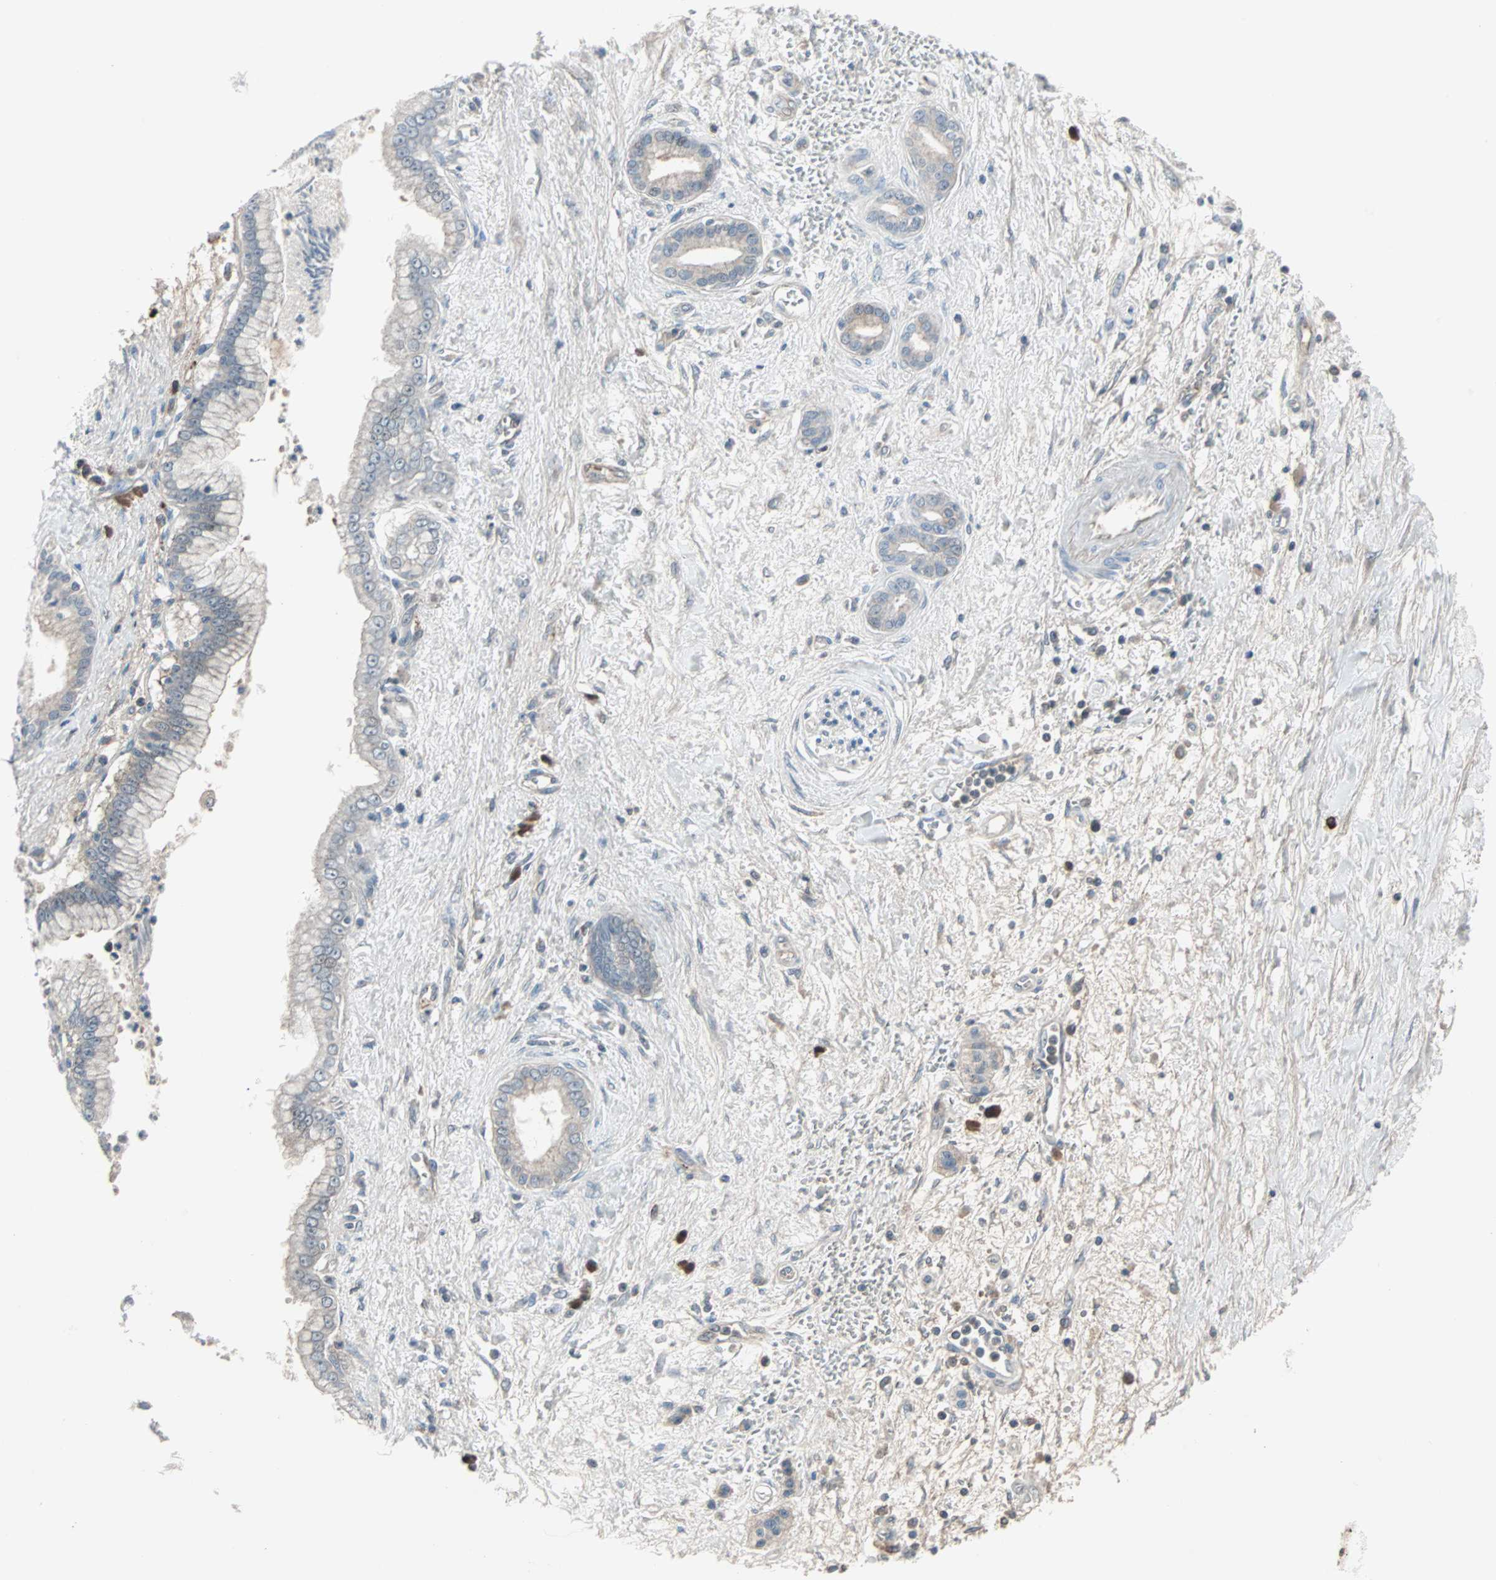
{"staining": {"intensity": "negative", "quantity": "none", "location": "none"}, "tissue": "pancreatic cancer", "cell_type": "Tumor cells", "image_type": "cancer", "snomed": [{"axis": "morphology", "description": "Adenocarcinoma, NOS"}, {"axis": "topography", "description": "Pancreas"}], "caption": "The histopathology image demonstrates no staining of tumor cells in pancreatic adenocarcinoma. The staining was performed using DAB (3,3'-diaminobenzidine) to visualize the protein expression in brown, while the nuclei were stained in blue with hematoxylin (Magnification: 20x).", "gene": "CASP3", "patient": {"sex": "male", "age": 59}}